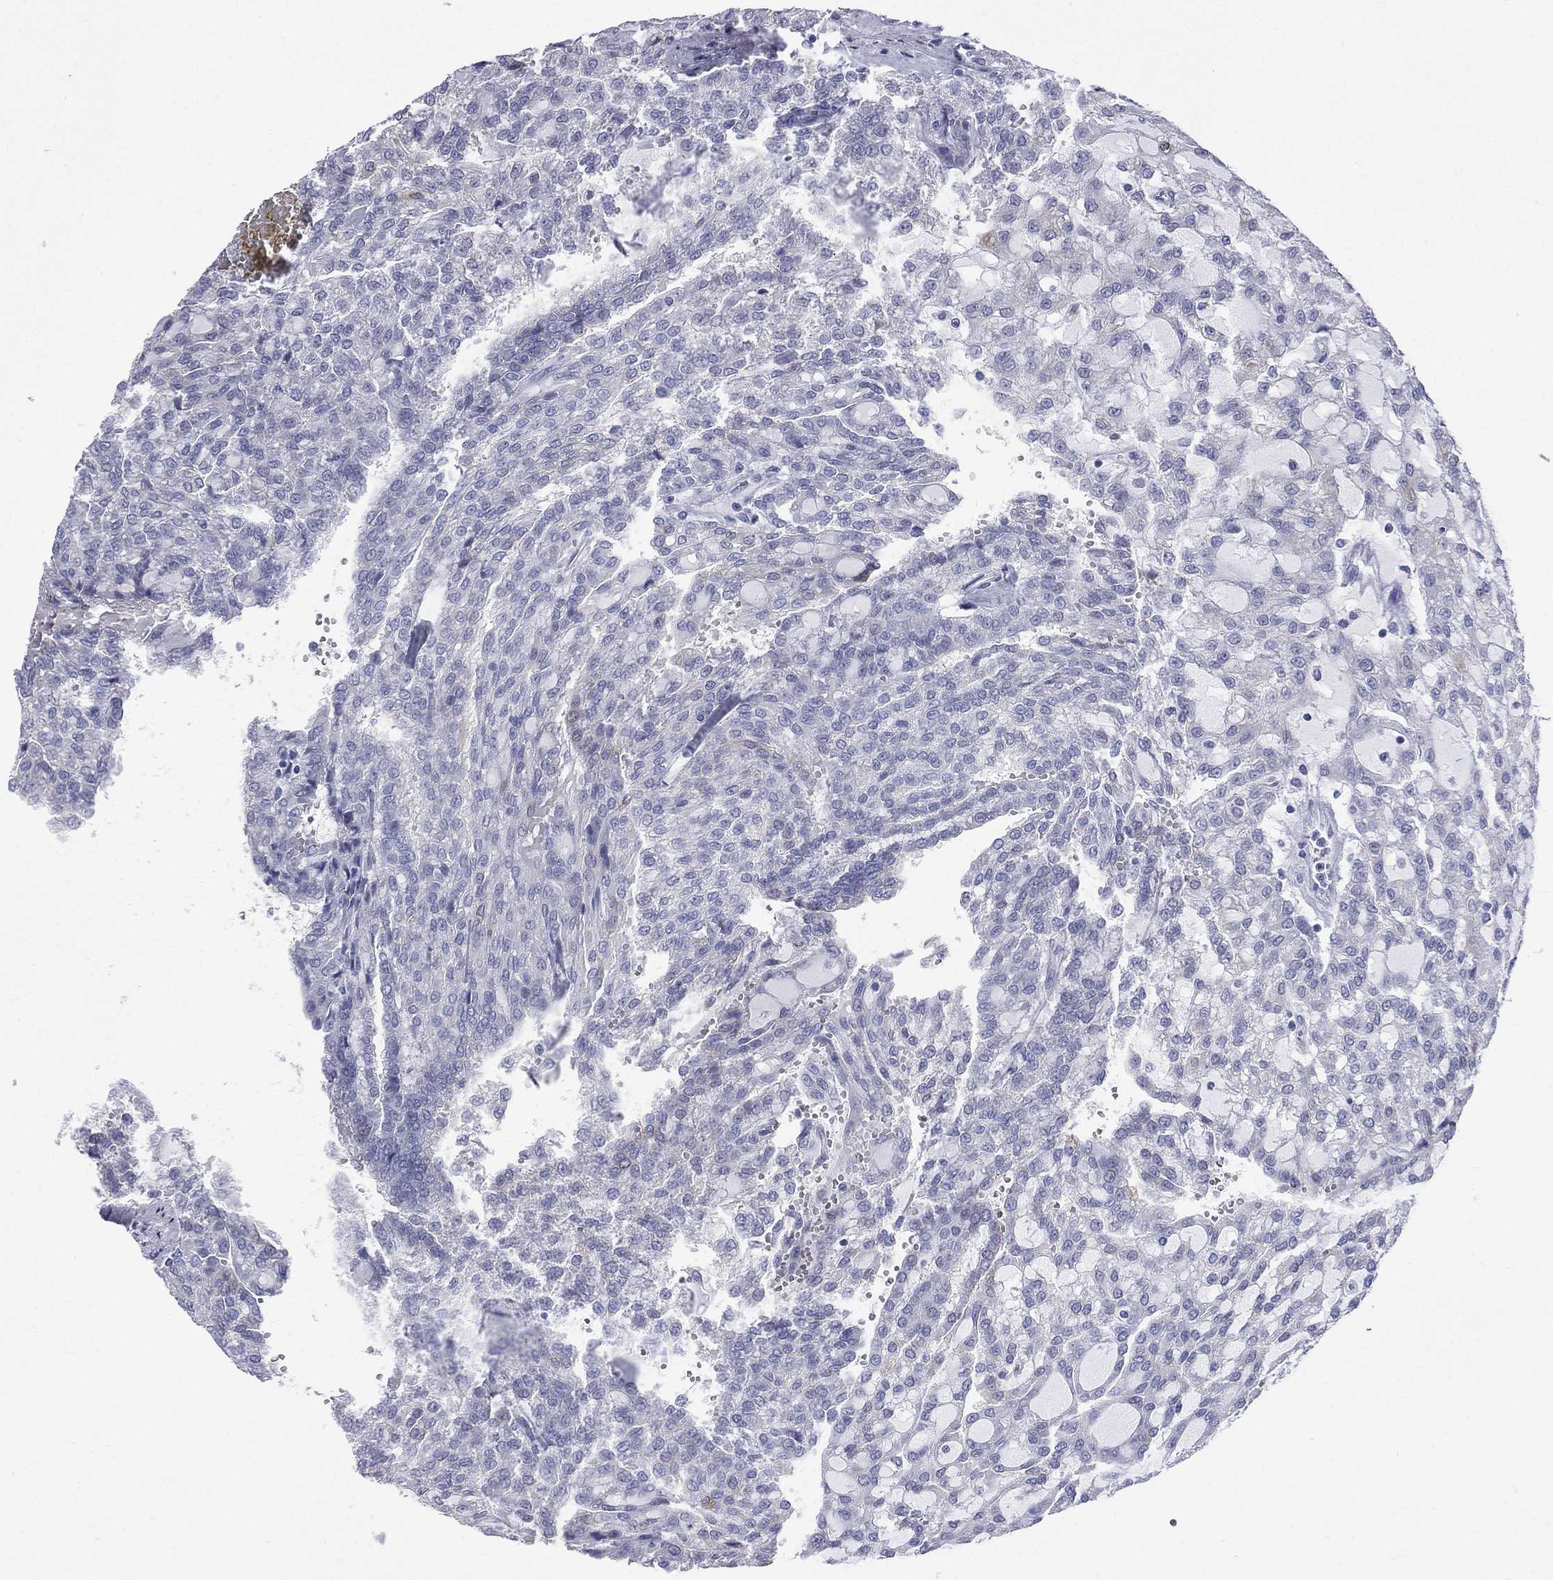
{"staining": {"intensity": "negative", "quantity": "none", "location": "none"}, "tissue": "renal cancer", "cell_type": "Tumor cells", "image_type": "cancer", "snomed": [{"axis": "morphology", "description": "Adenocarcinoma, NOS"}, {"axis": "topography", "description": "Kidney"}], "caption": "This is an IHC image of human renal adenocarcinoma. There is no staining in tumor cells.", "gene": "CES2", "patient": {"sex": "male", "age": 63}}